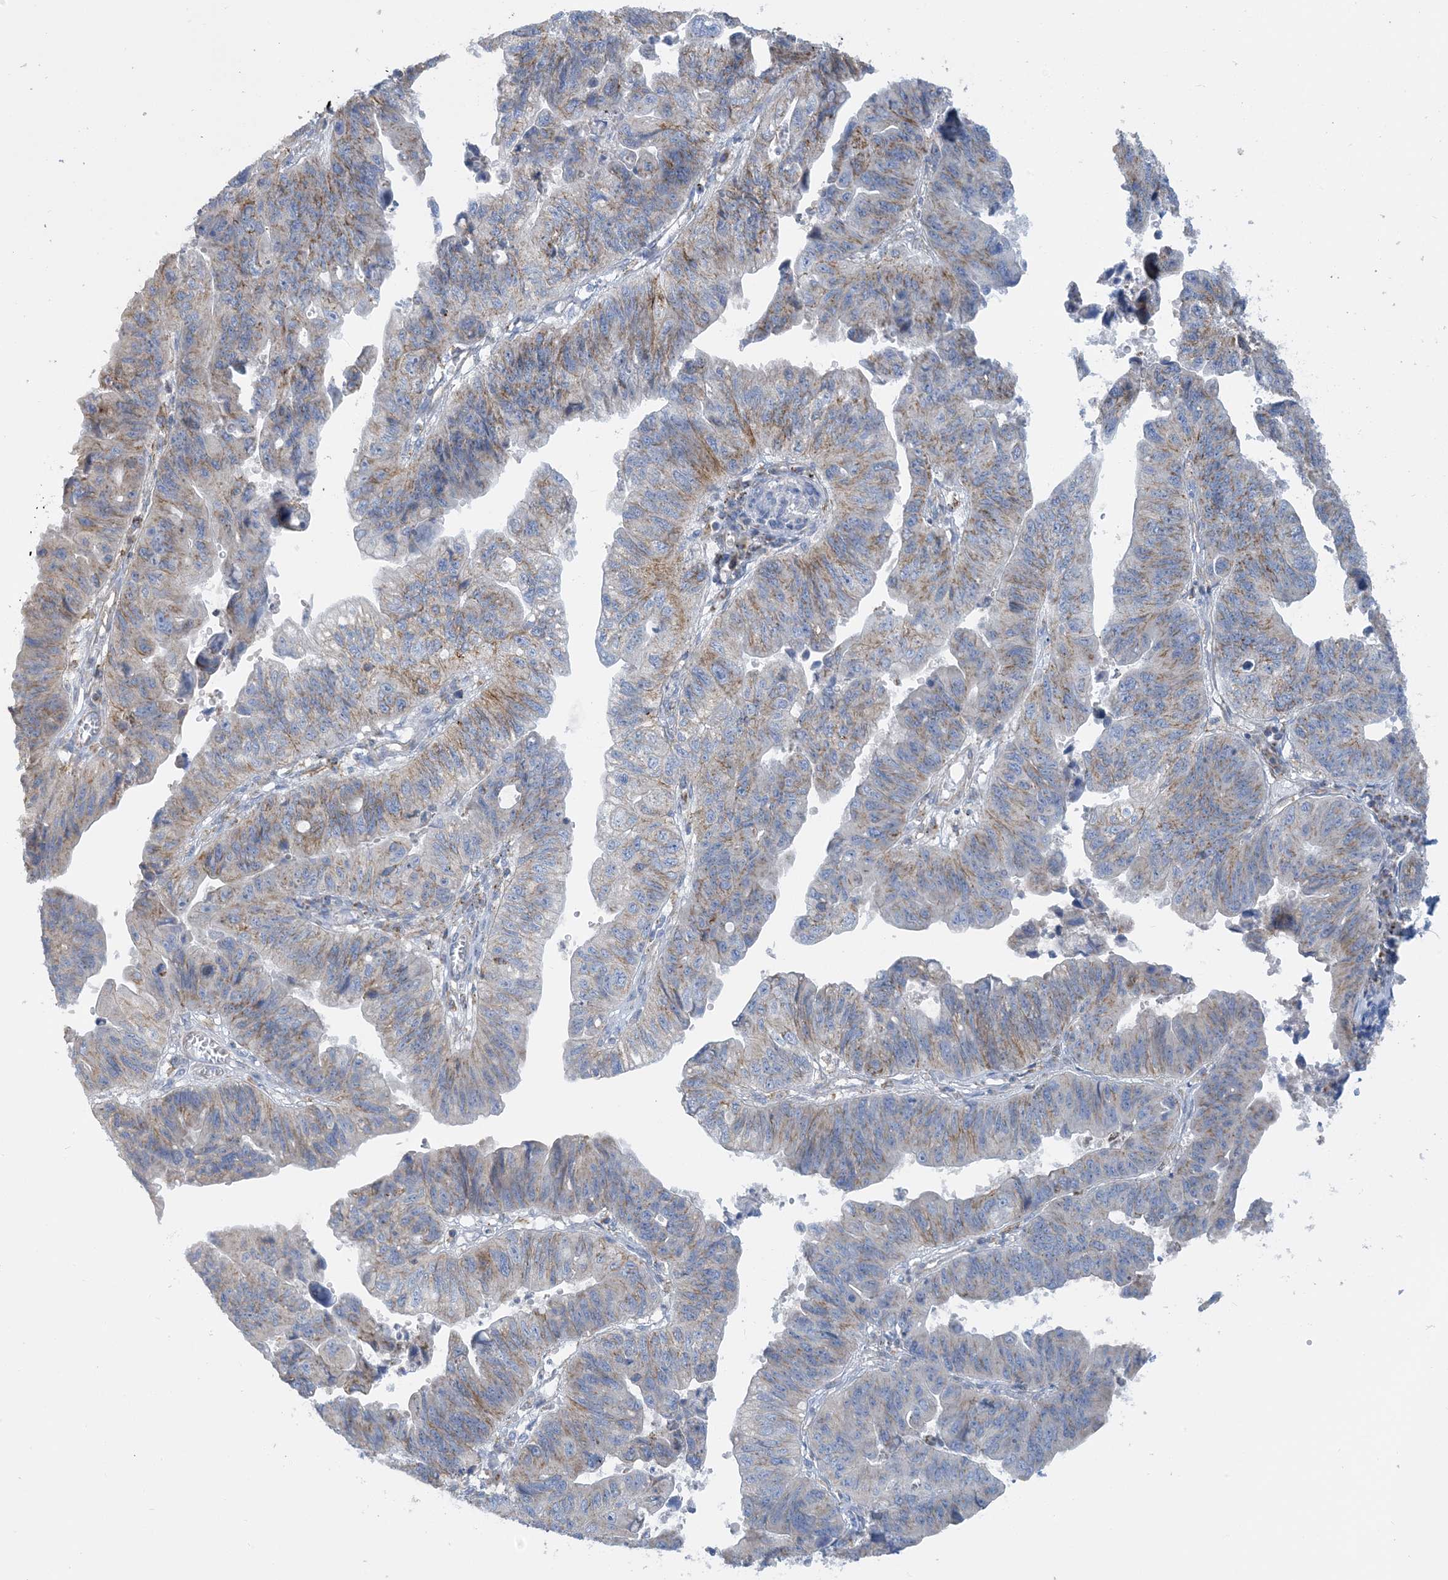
{"staining": {"intensity": "weak", "quantity": ">75%", "location": "cytoplasmic/membranous"}, "tissue": "stomach cancer", "cell_type": "Tumor cells", "image_type": "cancer", "snomed": [{"axis": "morphology", "description": "Adenocarcinoma, NOS"}, {"axis": "topography", "description": "Stomach"}], "caption": "Human stomach adenocarcinoma stained for a protein (brown) shows weak cytoplasmic/membranous positive expression in approximately >75% of tumor cells.", "gene": "CALHM5", "patient": {"sex": "male", "age": 59}}